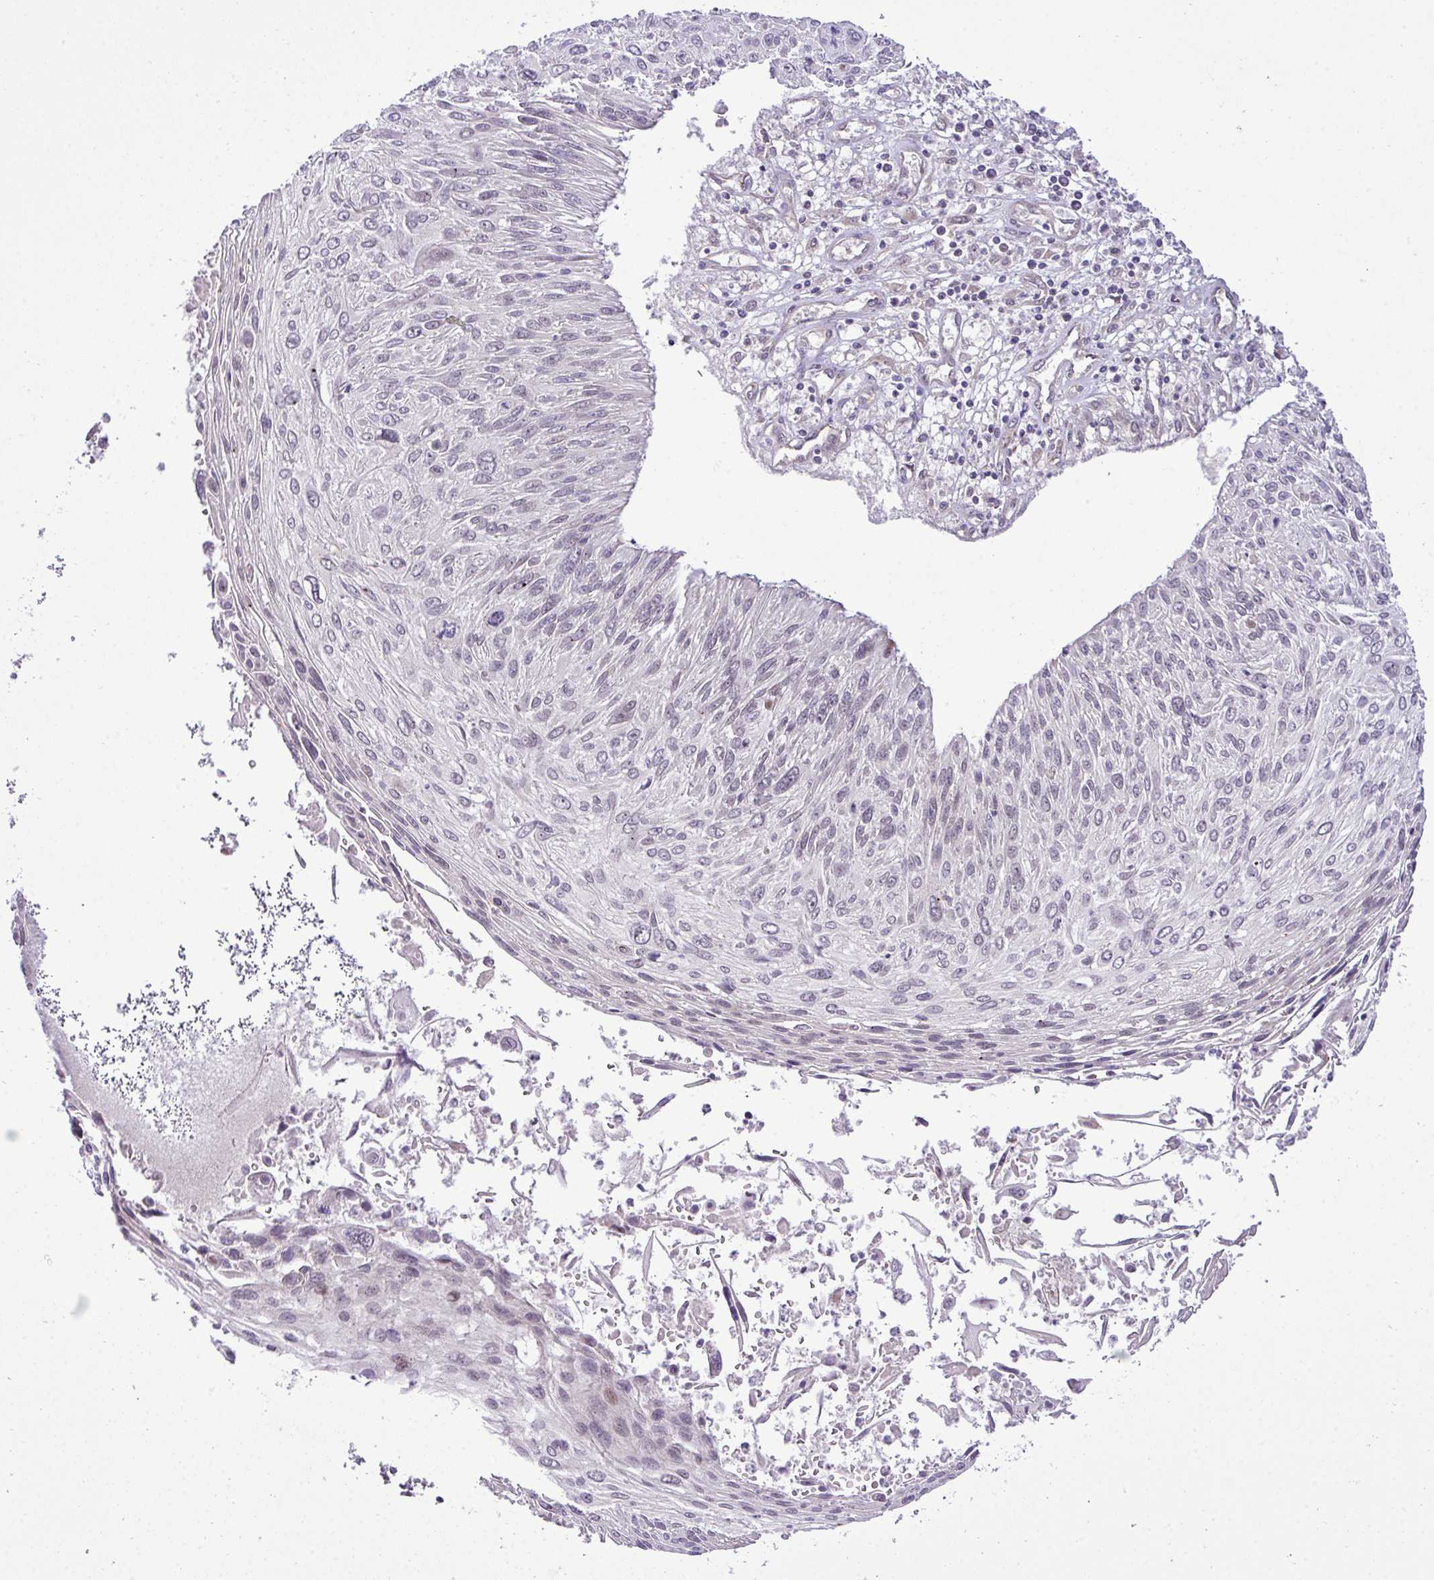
{"staining": {"intensity": "negative", "quantity": "none", "location": "none"}, "tissue": "cervical cancer", "cell_type": "Tumor cells", "image_type": "cancer", "snomed": [{"axis": "morphology", "description": "Squamous cell carcinoma, NOS"}, {"axis": "topography", "description": "Cervix"}], "caption": "Immunohistochemistry (IHC) histopathology image of neoplastic tissue: human cervical cancer stained with DAB displays no significant protein staining in tumor cells.", "gene": "B3GNT9", "patient": {"sex": "female", "age": 51}}